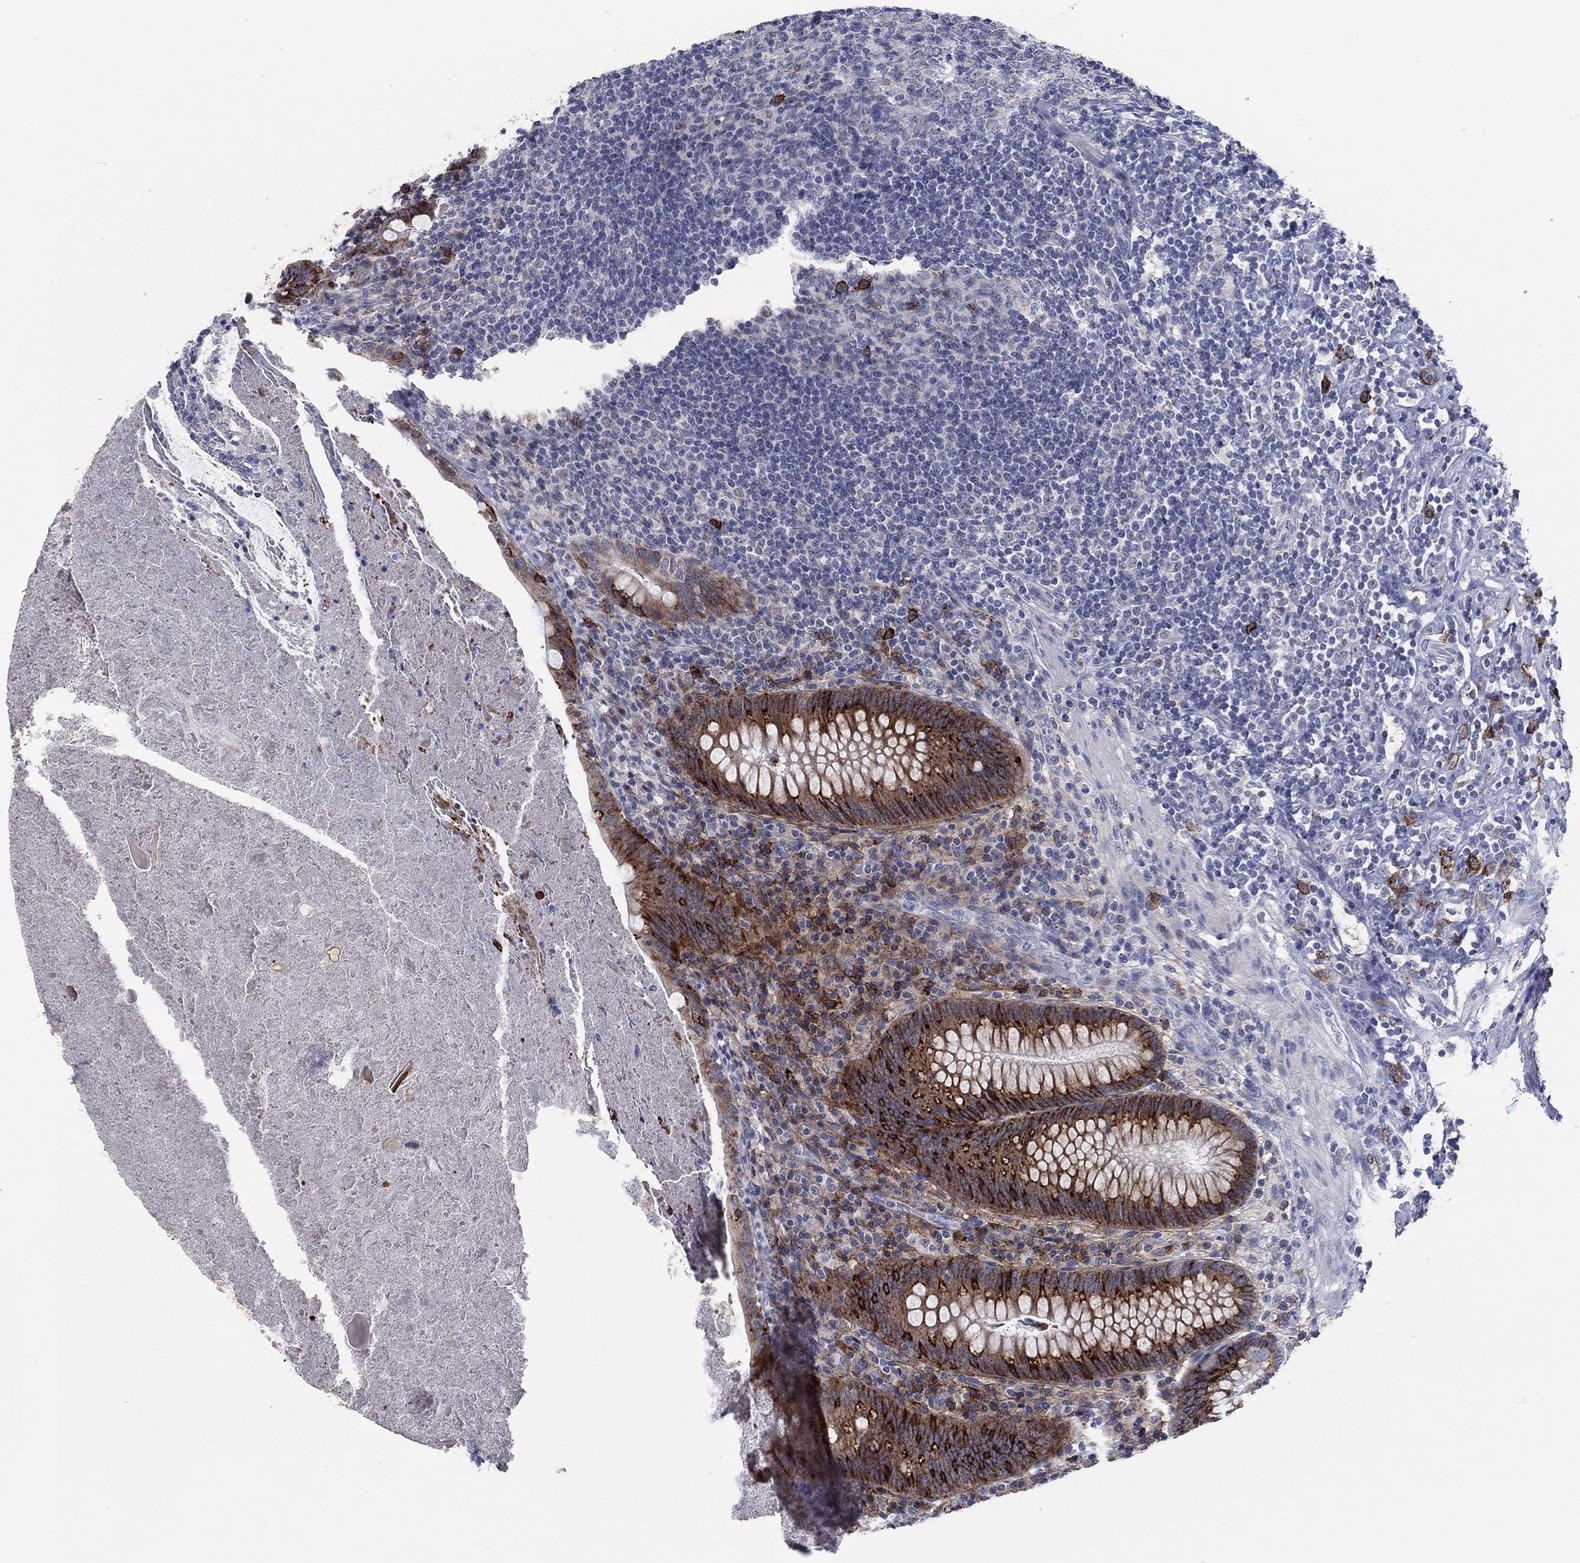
{"staining": {"intensity": "strong", "quantity": ">75%", "location": "cytoplasmic/membranous"}, "tissue": "appendix", "cell_type": "Glandular cells", "image_type": "normal", "snomed": [{"axis": "morphology", "description": "Normal tissue, NOS"}, {"axis": "topography", "description": "Appendix"}], "caption": "IHC histopathology image of normal appendix stained for a protein (brown), which demonstrates high levels of strong cytoplasmic/membranous expression in approximately >75% of glandular cells.", "gene": "SDC1", "patient": {"sex": "male", "age": 47}}